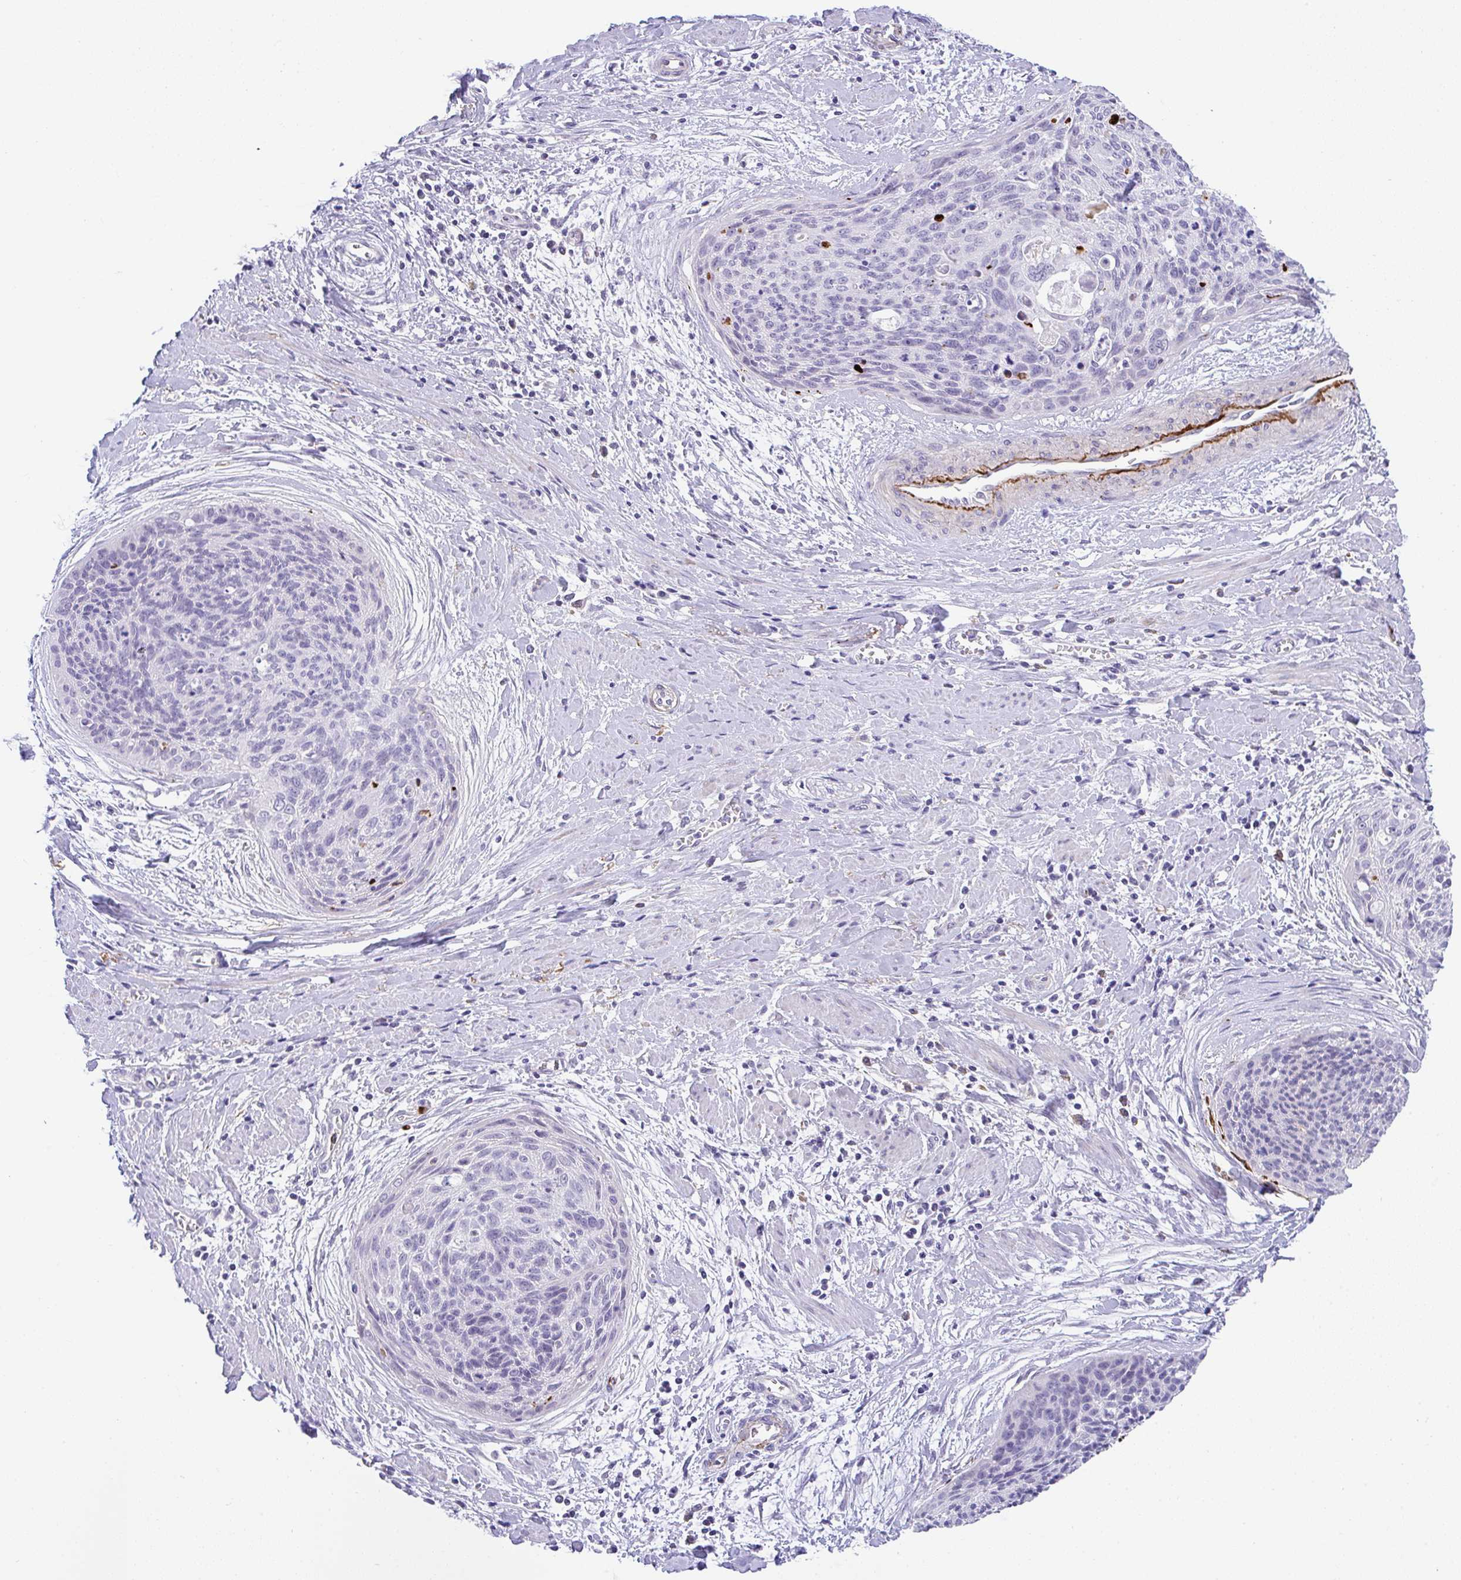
{"staining": {"intensity": "negative", "quantity": "none", "location": "none"}, "tissue": "cervical cancer", "cell_type": "Tumor cells", "image_type": "cancer", "snomed": [{"axis": "morphology", "description": "Squamous cell carcinoma, NOS"}, {"axis": "topography", "description": "Cervix"}], "caption": "Immunohistochemical staining of human cervical cancer shows no significant staining in tumor cells.", "gene": "KMT2E", "patient": {"sex": "female", "age": 55}}